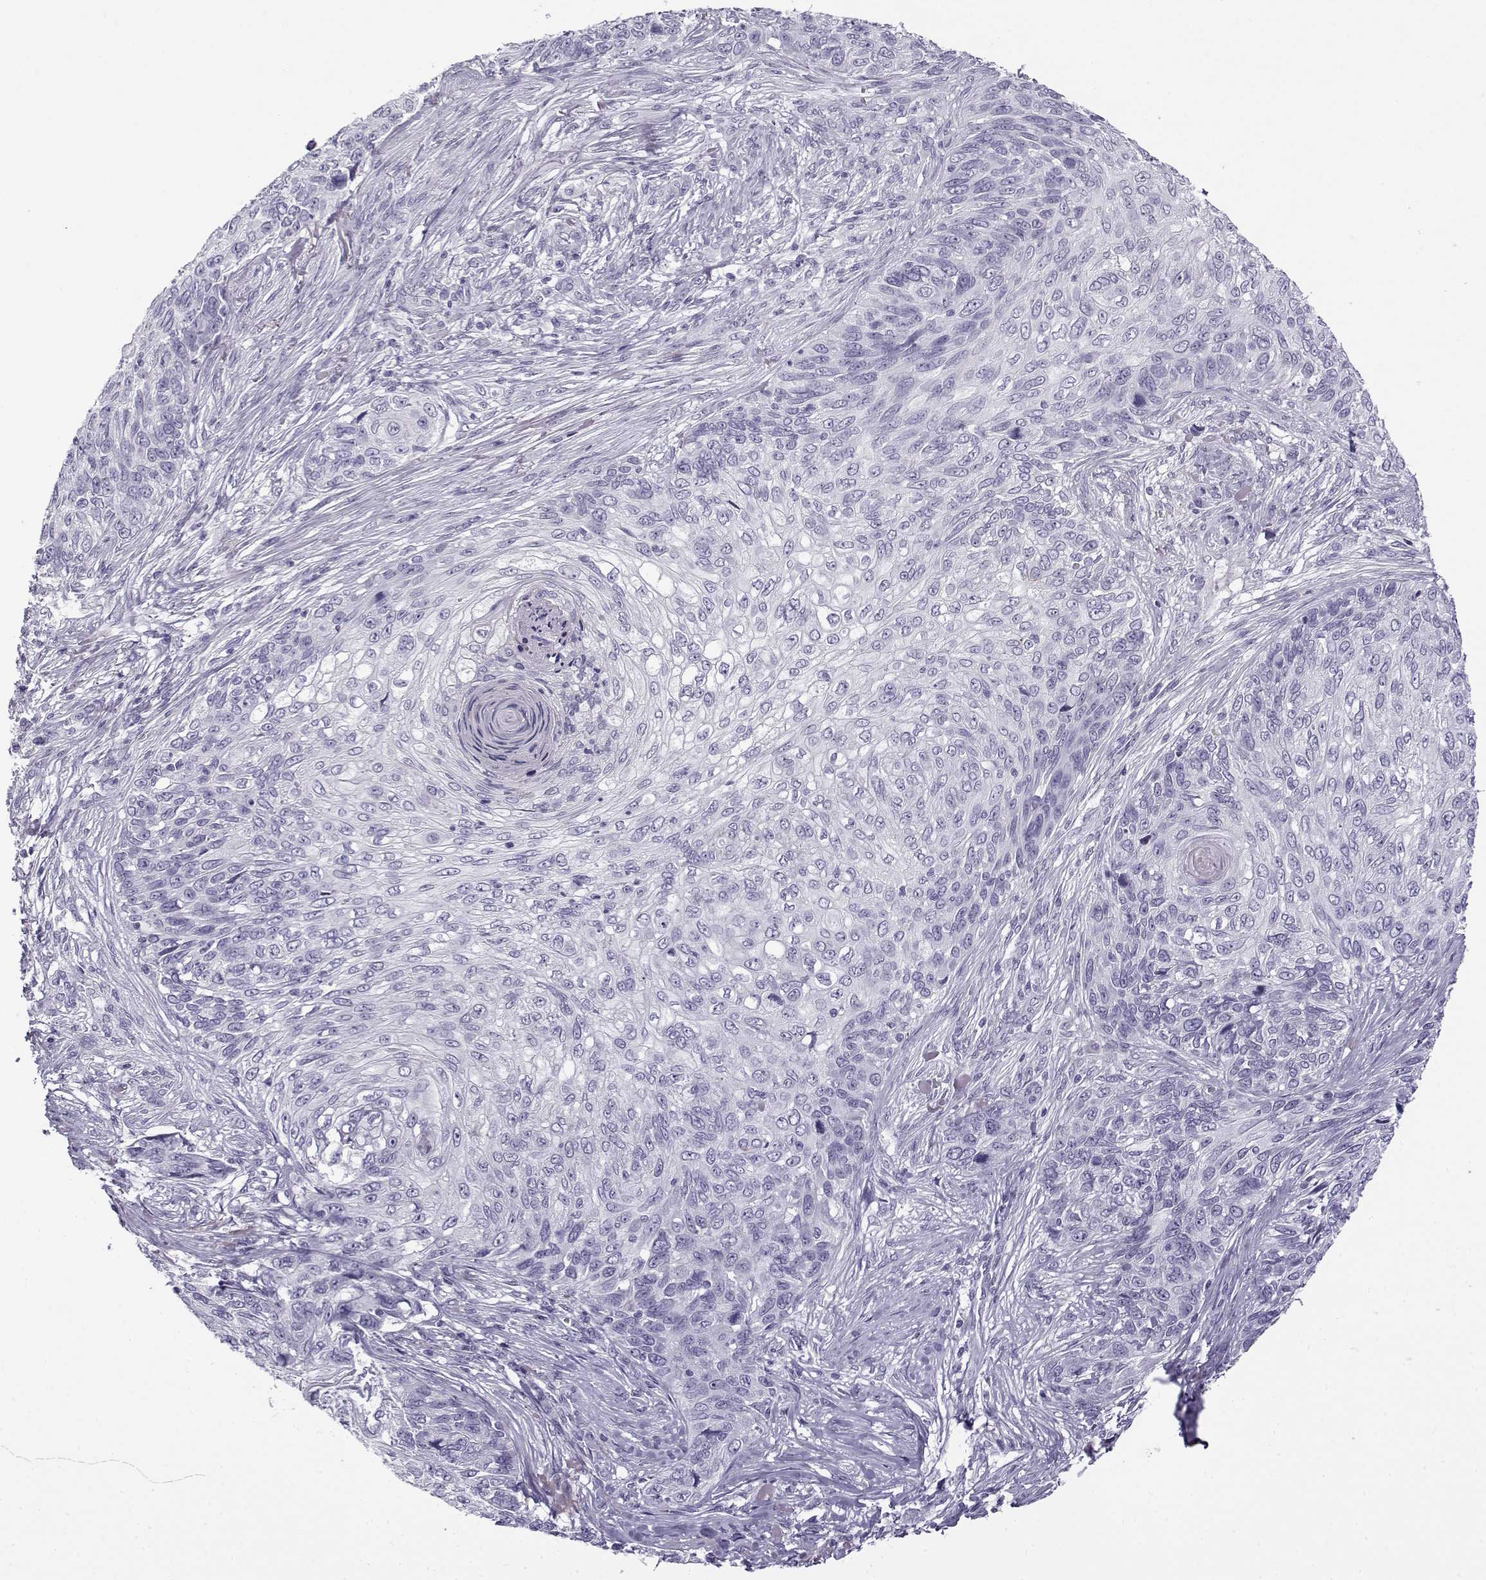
{"staining": {"intensity": "negative", "quantity": "none", "location": "none"}, "tissue": "skin cancer", "cell_type": "Tumor cells", "image_type": "cancer", "snomed": [{"axis": "morphology", "description": "Squamous cell carcinoma, NOS"}, {"axis": "topography", "description": "Skin"}], "caption": "Immunohistochemical staining of human skin cancer exhibits no significant positivity in tumor cells.", "gene": "GTSF1L", "patient": {"sex": "male", "age": 92}}